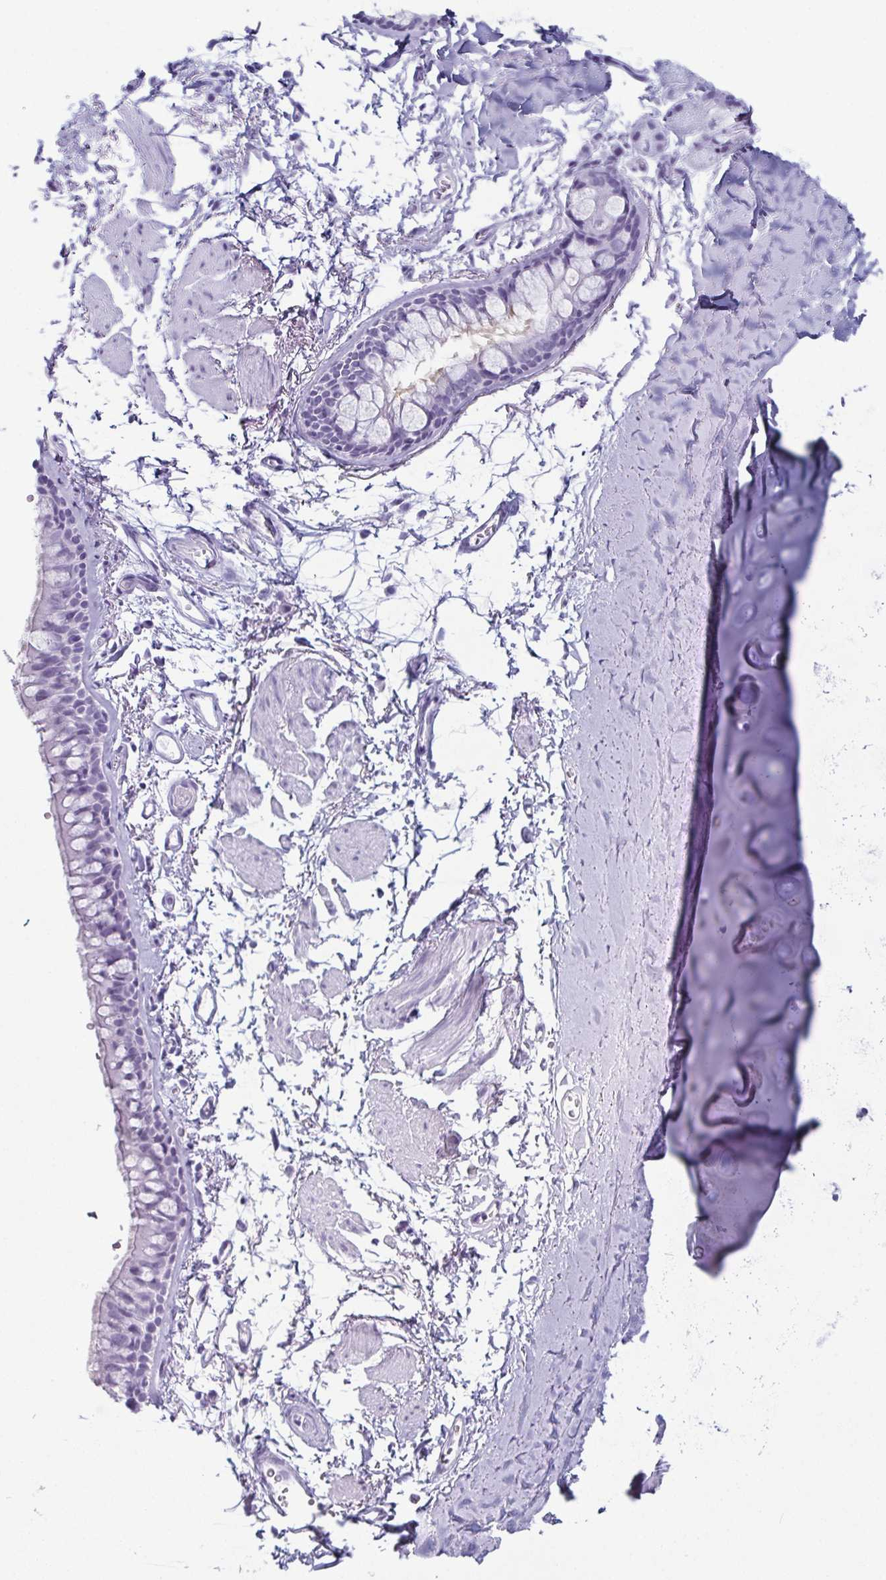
{"staining": {"intensity": "negative", "quantity": "none", "location": "none"}, "tissue": "adipose tissue", "cell_type": "Adipocytes", "image_type": "normal", "snomed": [{"axis": "morphology", "description": "Normal tissue, NOS"}, {"axis": "topography", "description": "Cartilage tissue"}, {"axis": "topography", "description": "Bronchus"}], "caption": "Immunohistochemical staining of unremarkable adipose tissue demonstrates no significant staining in adipocytes.", "gene": "ENKUR", "patient": {"sex": "female", "age": 79}}